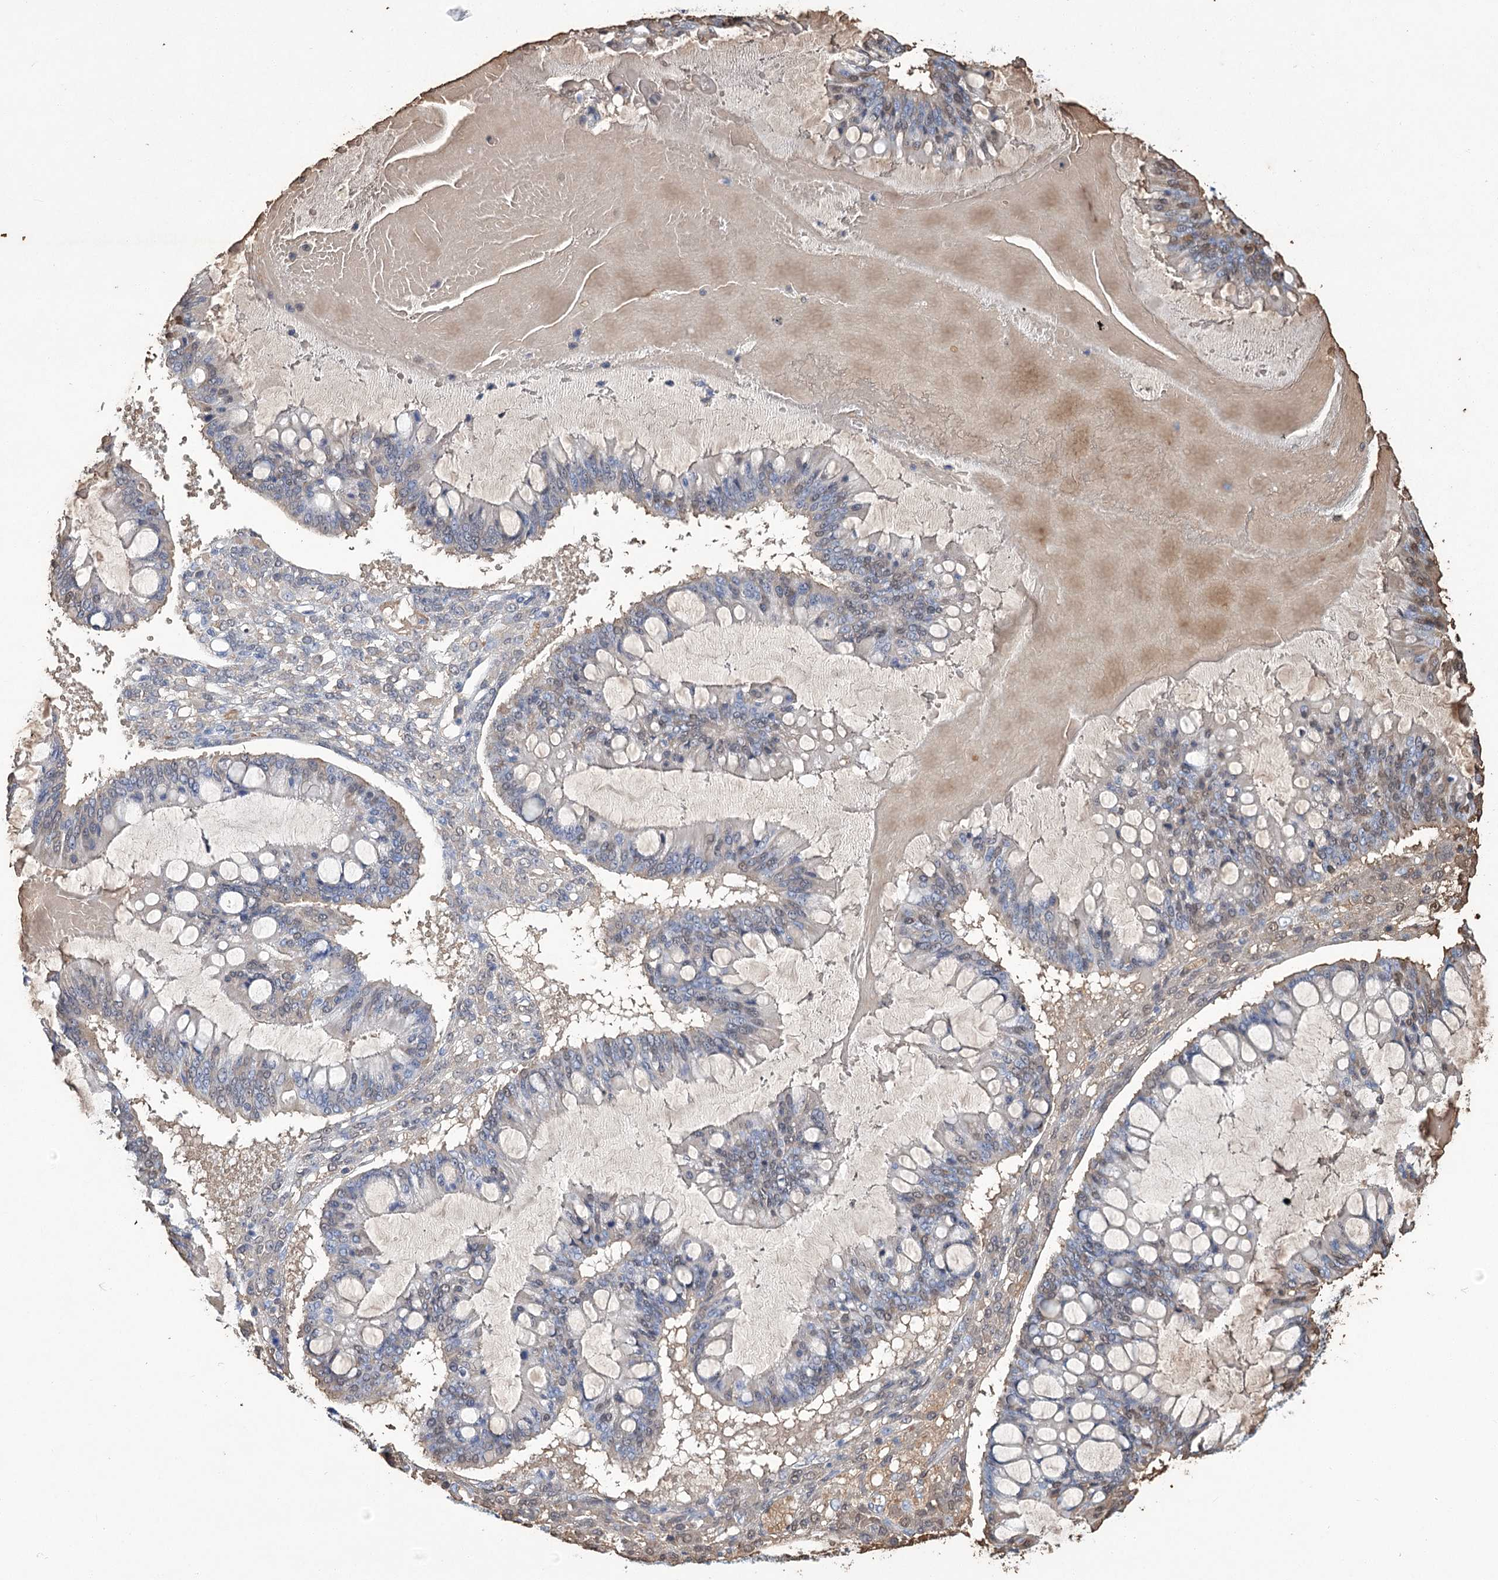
{"staining": {"intensity": "negative", "quantity": "none", "location": "none"}, "tissue": "ovarian cancer", "cell_type": "Tumor cells", "image_type": "cancer", "snomed": [{"axis": "morphology", "description": "Cystadenocarcinoma, mucinous, NOS"}, {"axis": "topography", "description": "Ovary"}], "caption": "Micrograph shows no protein positivity in tumor cells of ovarian cancer tissue. (Brightfield microscopy of DAB immunohistochemistry at high magnification).", "gene": "HBA1", "patient": {"sex": "female", "age": 73}}